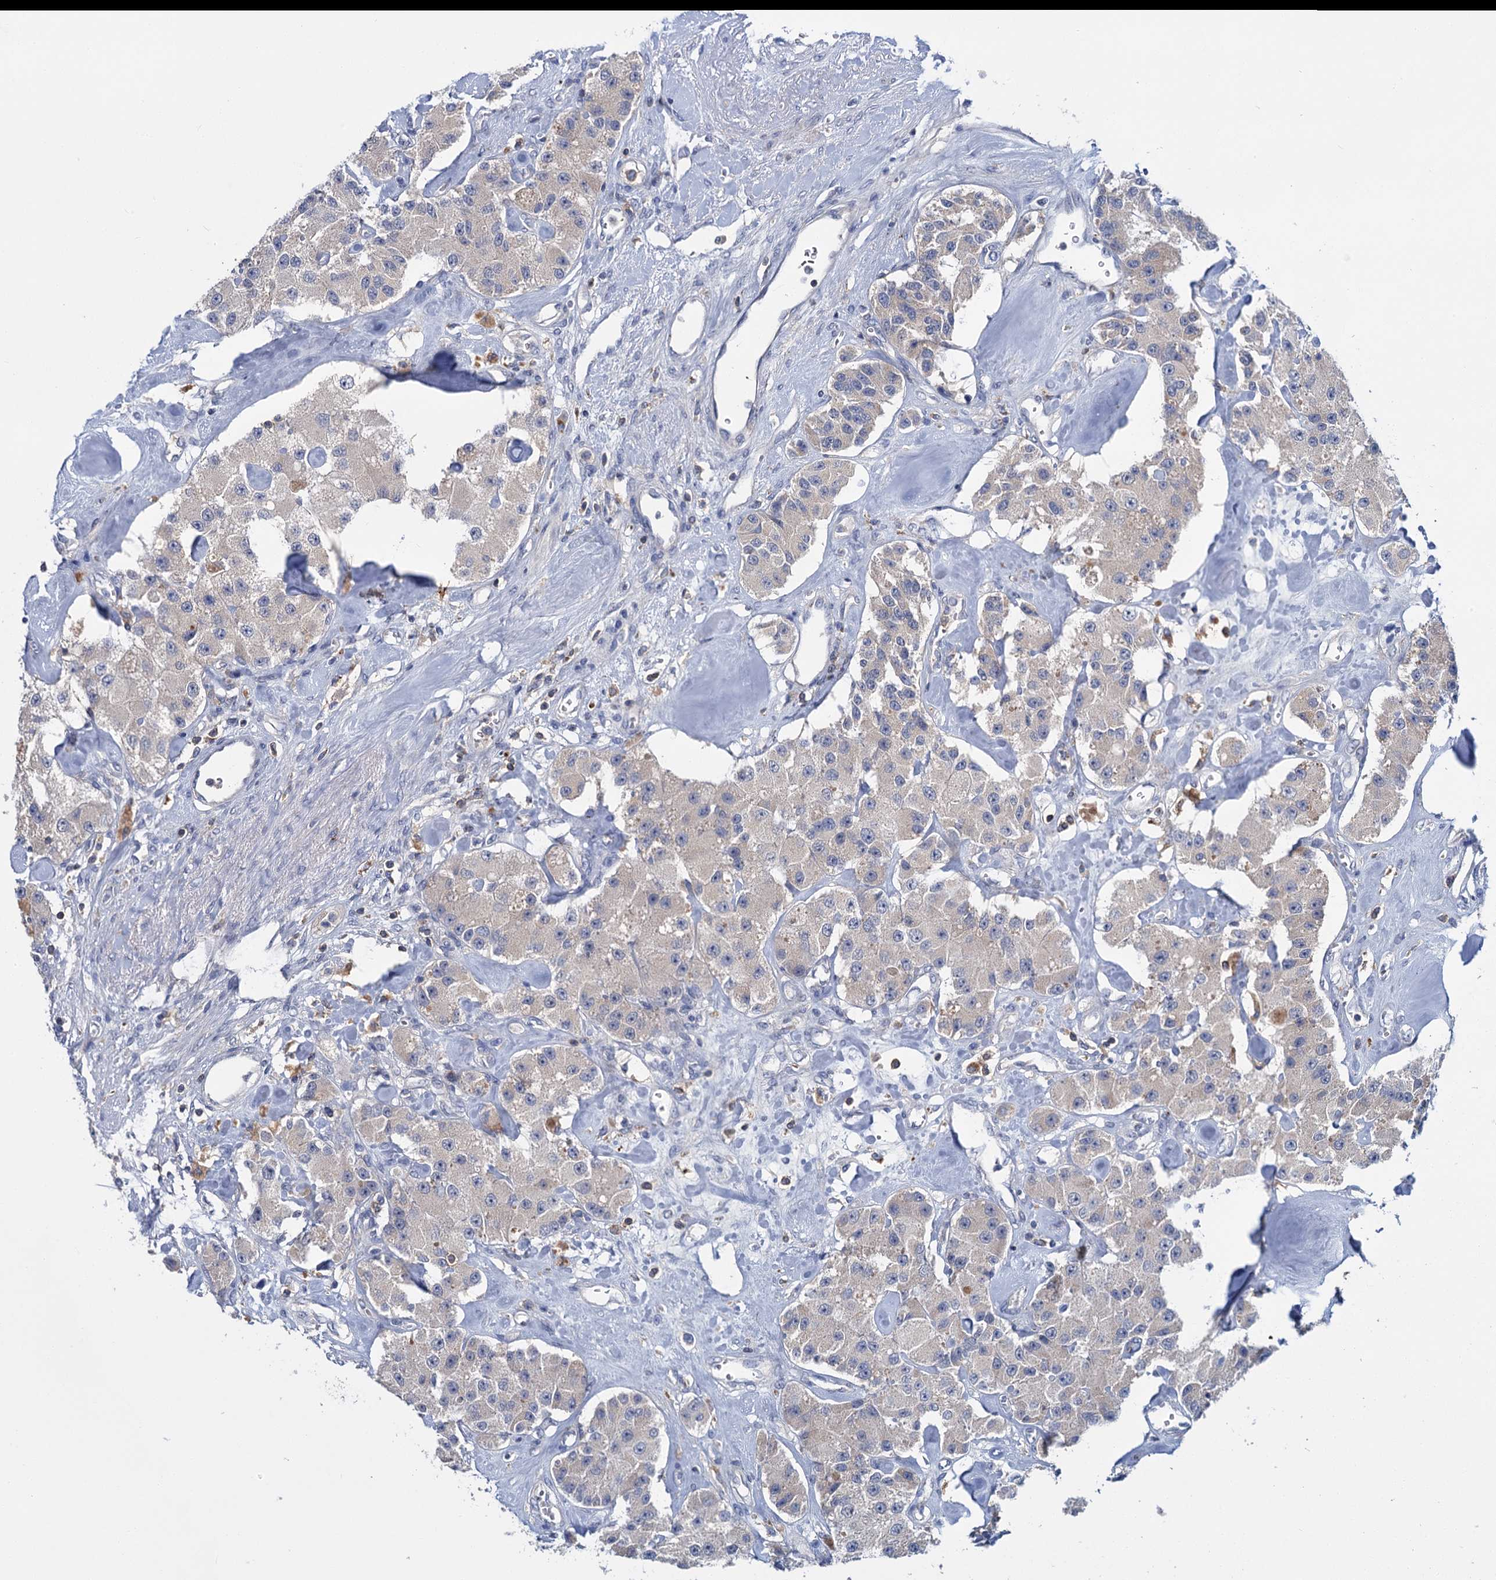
{"staining": {"intensity": "weak", "quantity": ">75%", "location": "cytoplasmic/membranous"}, "tissue": "carcinoid", "cell_type": "Tumor cells", "image_type": "cancer", "snomed": [{"axis": "morphology", "description": "Carcinoid, malignant, NOS"}, {"axis": "topography", "description": "Pancreas"}], "caption": "This photomicrograph shows immunohistochemistry (IHC) staining of carcinoid, with low weak cytoplasmic/membranous staining in about >75% of tumor cells.", "gene": "FGFR2", "patient": {"sex": "male", "age": 41}}